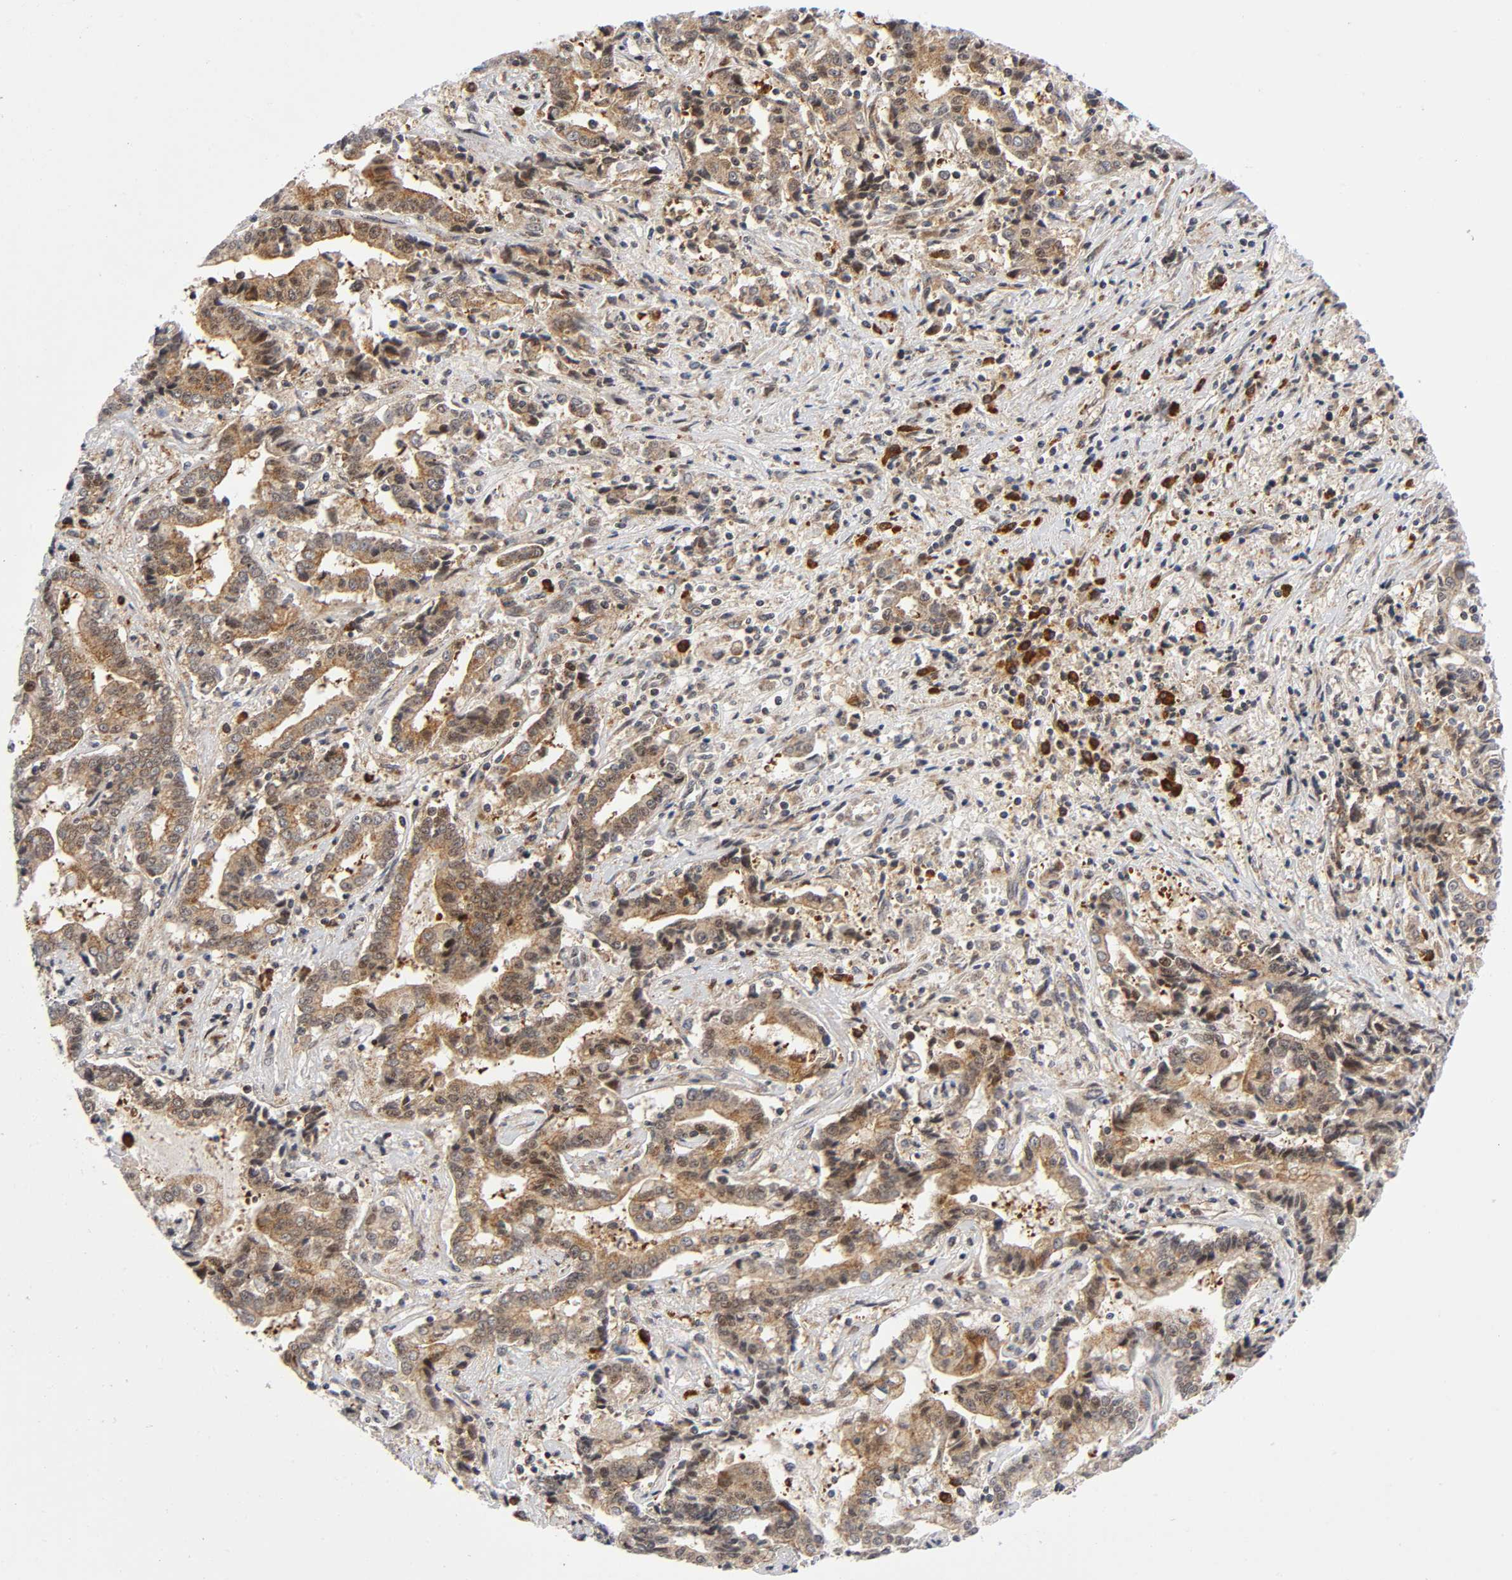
{"staining": {"intensity": "moderate", "quantity": ">75%", "location": "cytoplasmic/membranous"}, "tissue": "liver cancer", "cell_type": "Tumor cells", "image_type": "cancer", "snomed": [{"axis": "morphology", "description": "Cholangiocarcinoma"}, {"axis": "topography", "description": "Liver"}], "caption": "Immunohistochemical staining of human liver cancer (cholangiocarcinoma) displays medium levels of moderate cytoplasmic/membranous protein staining in approximately >75% of tumor cells.", "gene": "EIF5", "patient": {"sex": "male", "age": 57}}